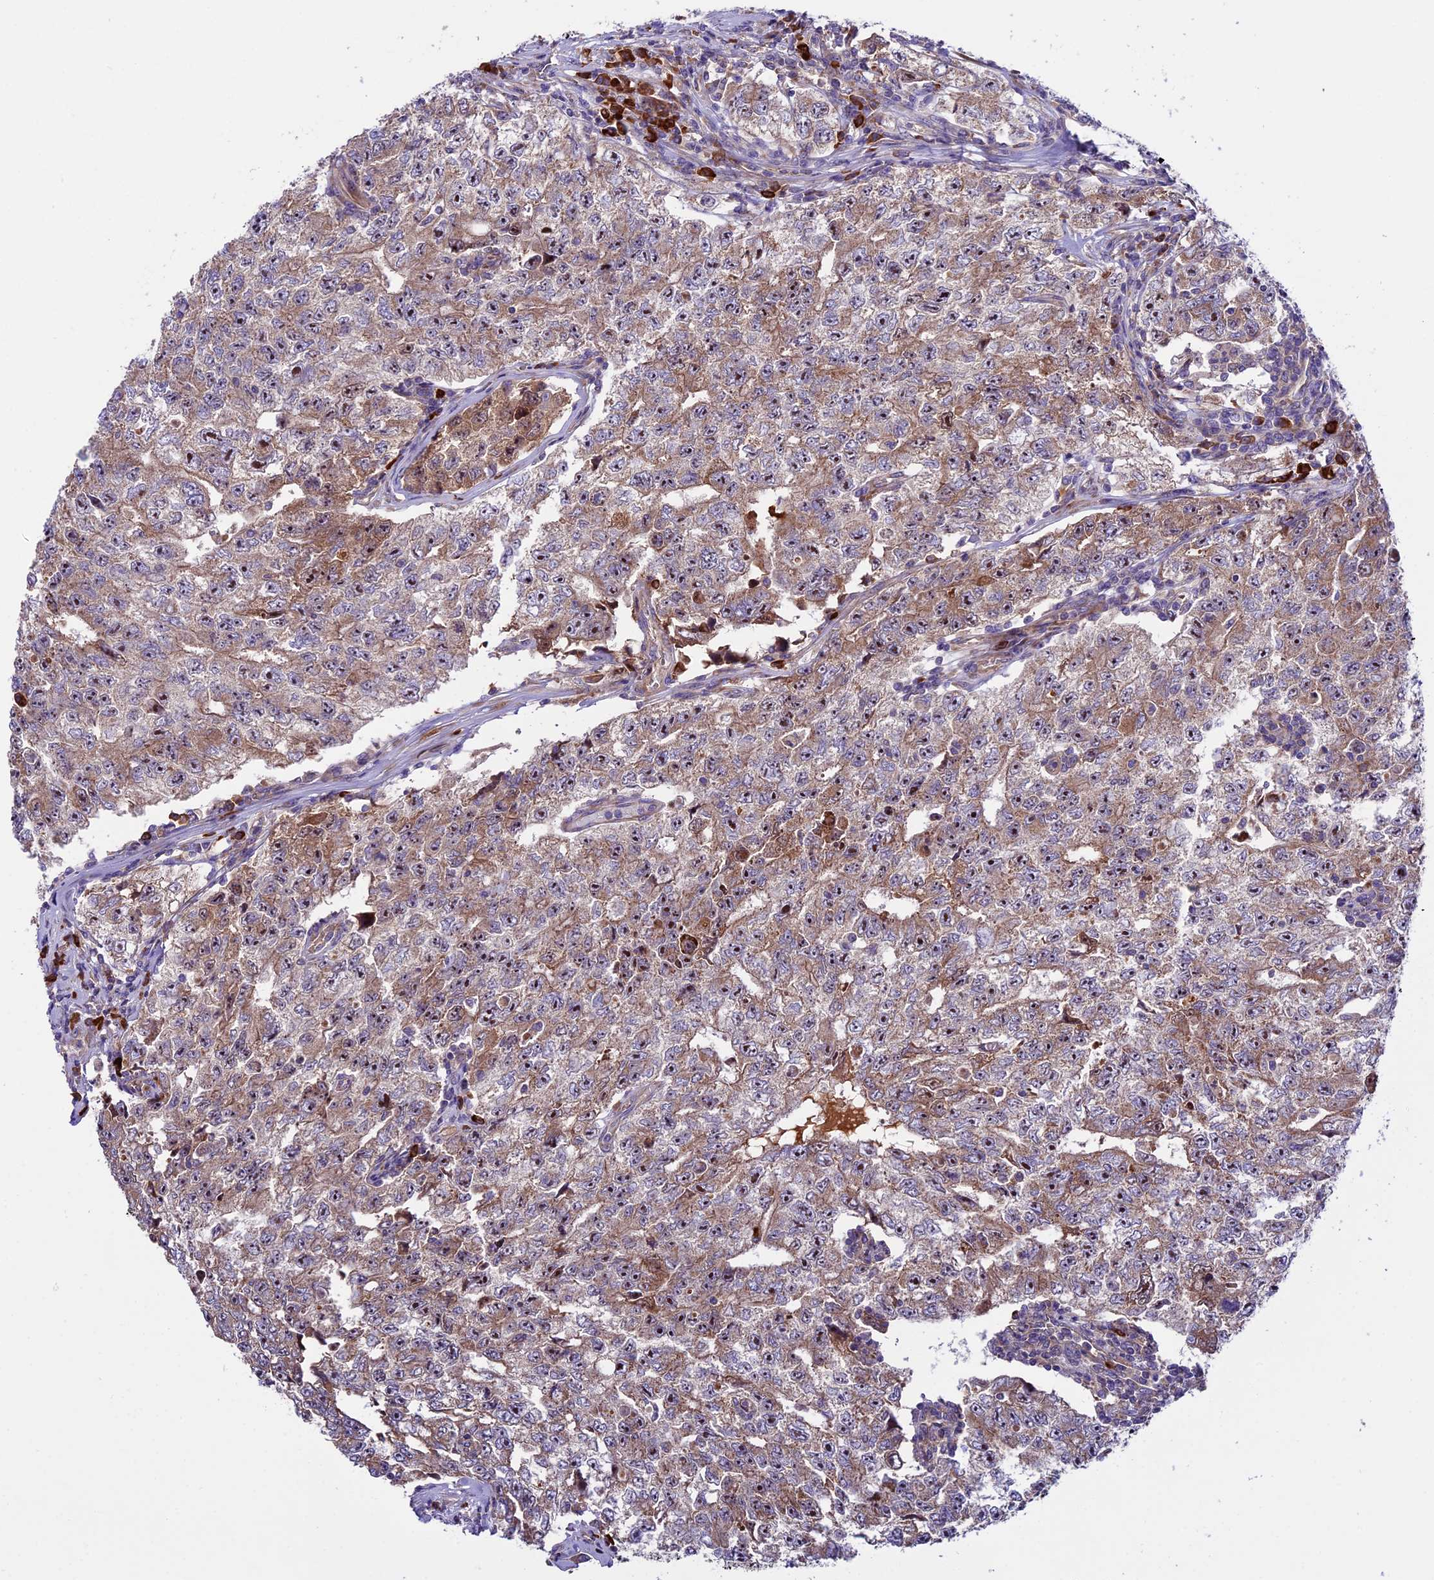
{"staining": {"intensity": "moderate", "quantity": ">75%", "location": "cytoplasmic/membranous,nuclear"}, "tissue": "testis cancer", "cell_type": "Tumor cells", "image_type": "cancer", "snomed": [{"axis": "morphology", "description": "Carcinoma, Embryonal, NOS"}, {"axis": "topography", "description": "Testis"}], "caption": "High-power microscopy captured an immunohistochemistry histopathology image of testis cancer, revealing moderate cytoplasmic/membranous and nuclear positivity in approximately >75% of tumor cells.", "gene": "FRY", "patient": {"sex": "male", "age": 17}}